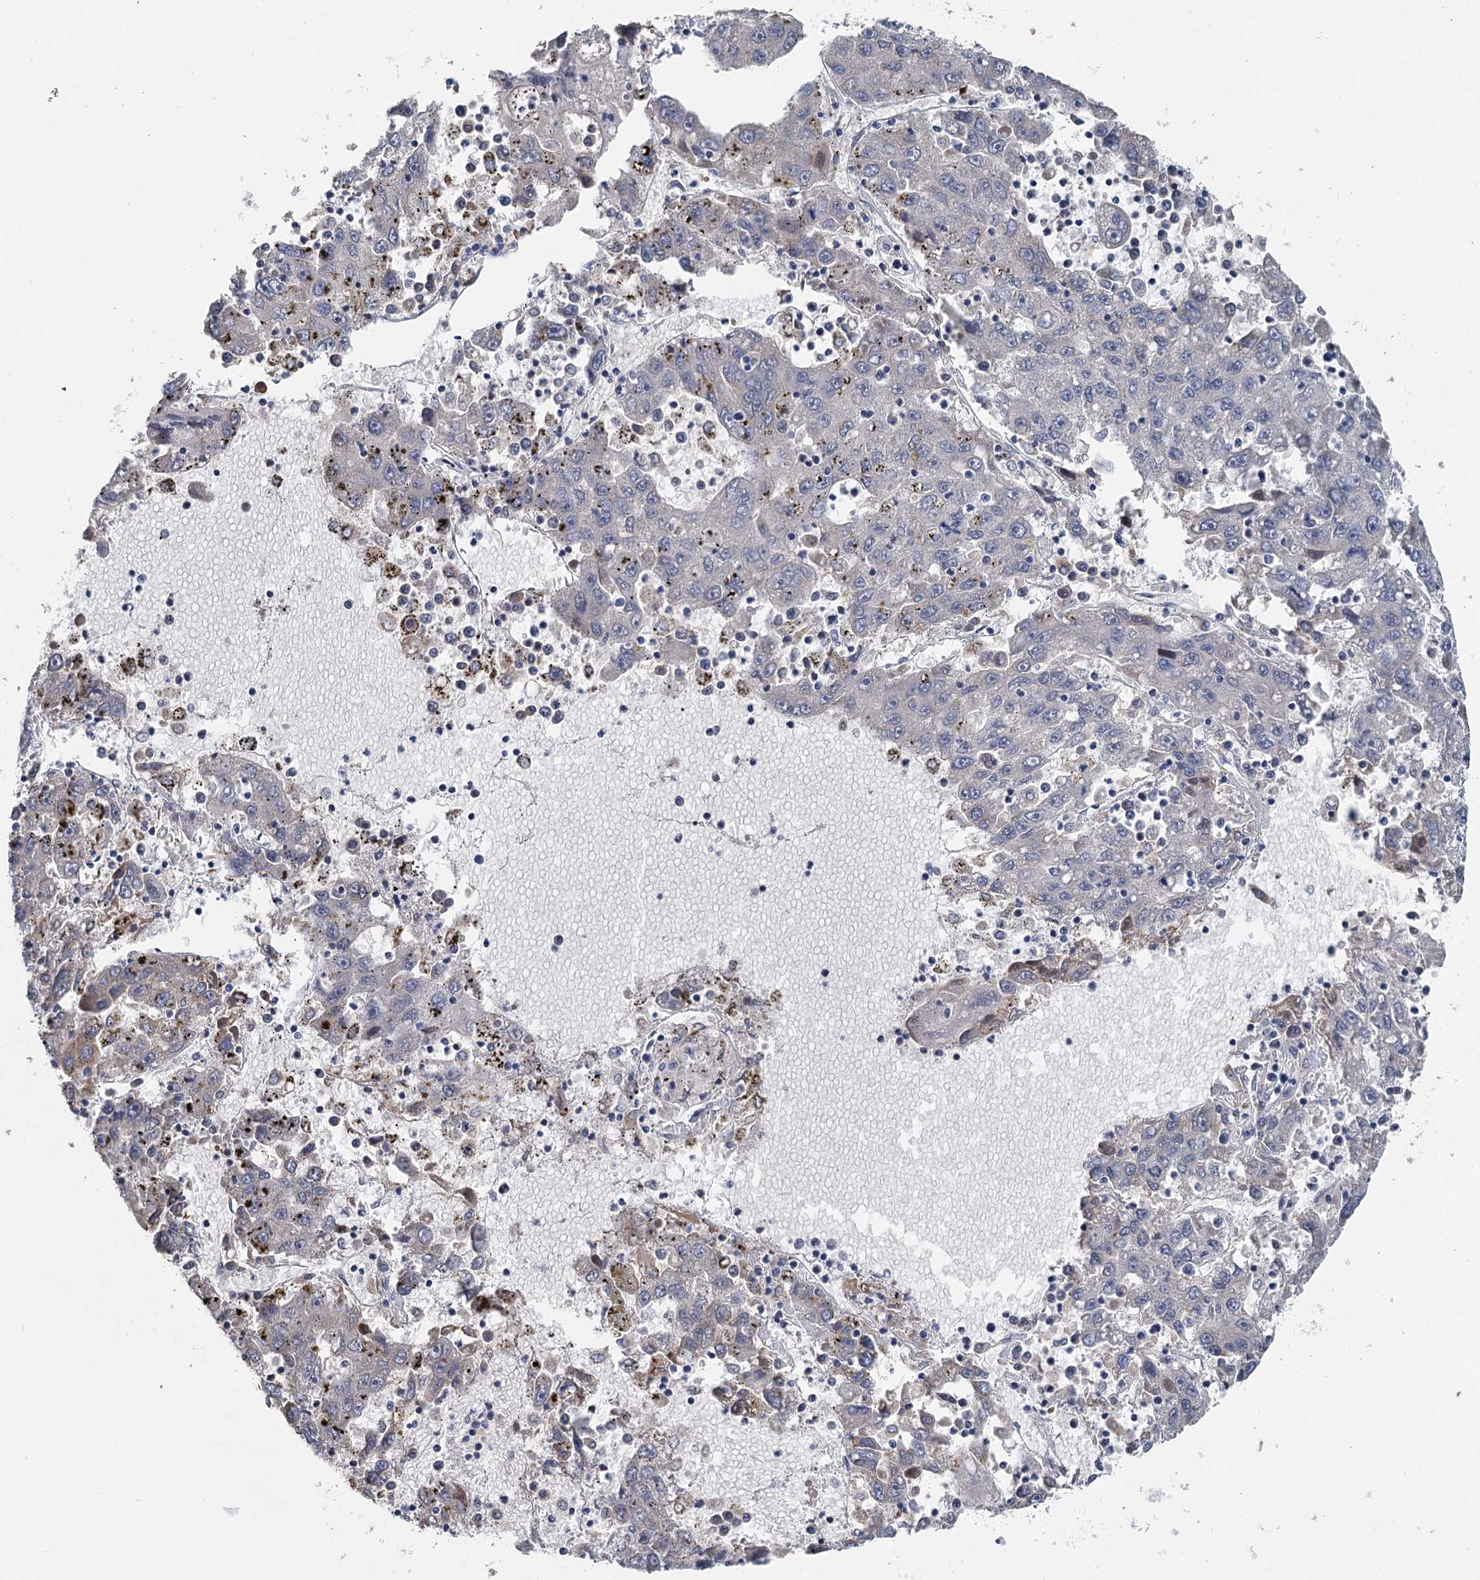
{"staining": {"intensity": "negative", "quantity": "none", "location": "none"}, "tissue": "liver cancer", "cell_type": "Tumor cells", "image_type": "cancer", "snomed": [{"axis": "morphology", "description": "Carcinoma, Hepatocellular, NOS"}, {"axis": "topography", "description": "Liver"}], "caption": "An image of hepatocellular carcinoma (liver) stained for a protein exhibits no brown staining in tumor cells. (DAB immunohistochemistry (IHC) with hematoxylin counter stain).", "gene": "ANKRD16", "patient": {"sex": "male", "age": 49}}